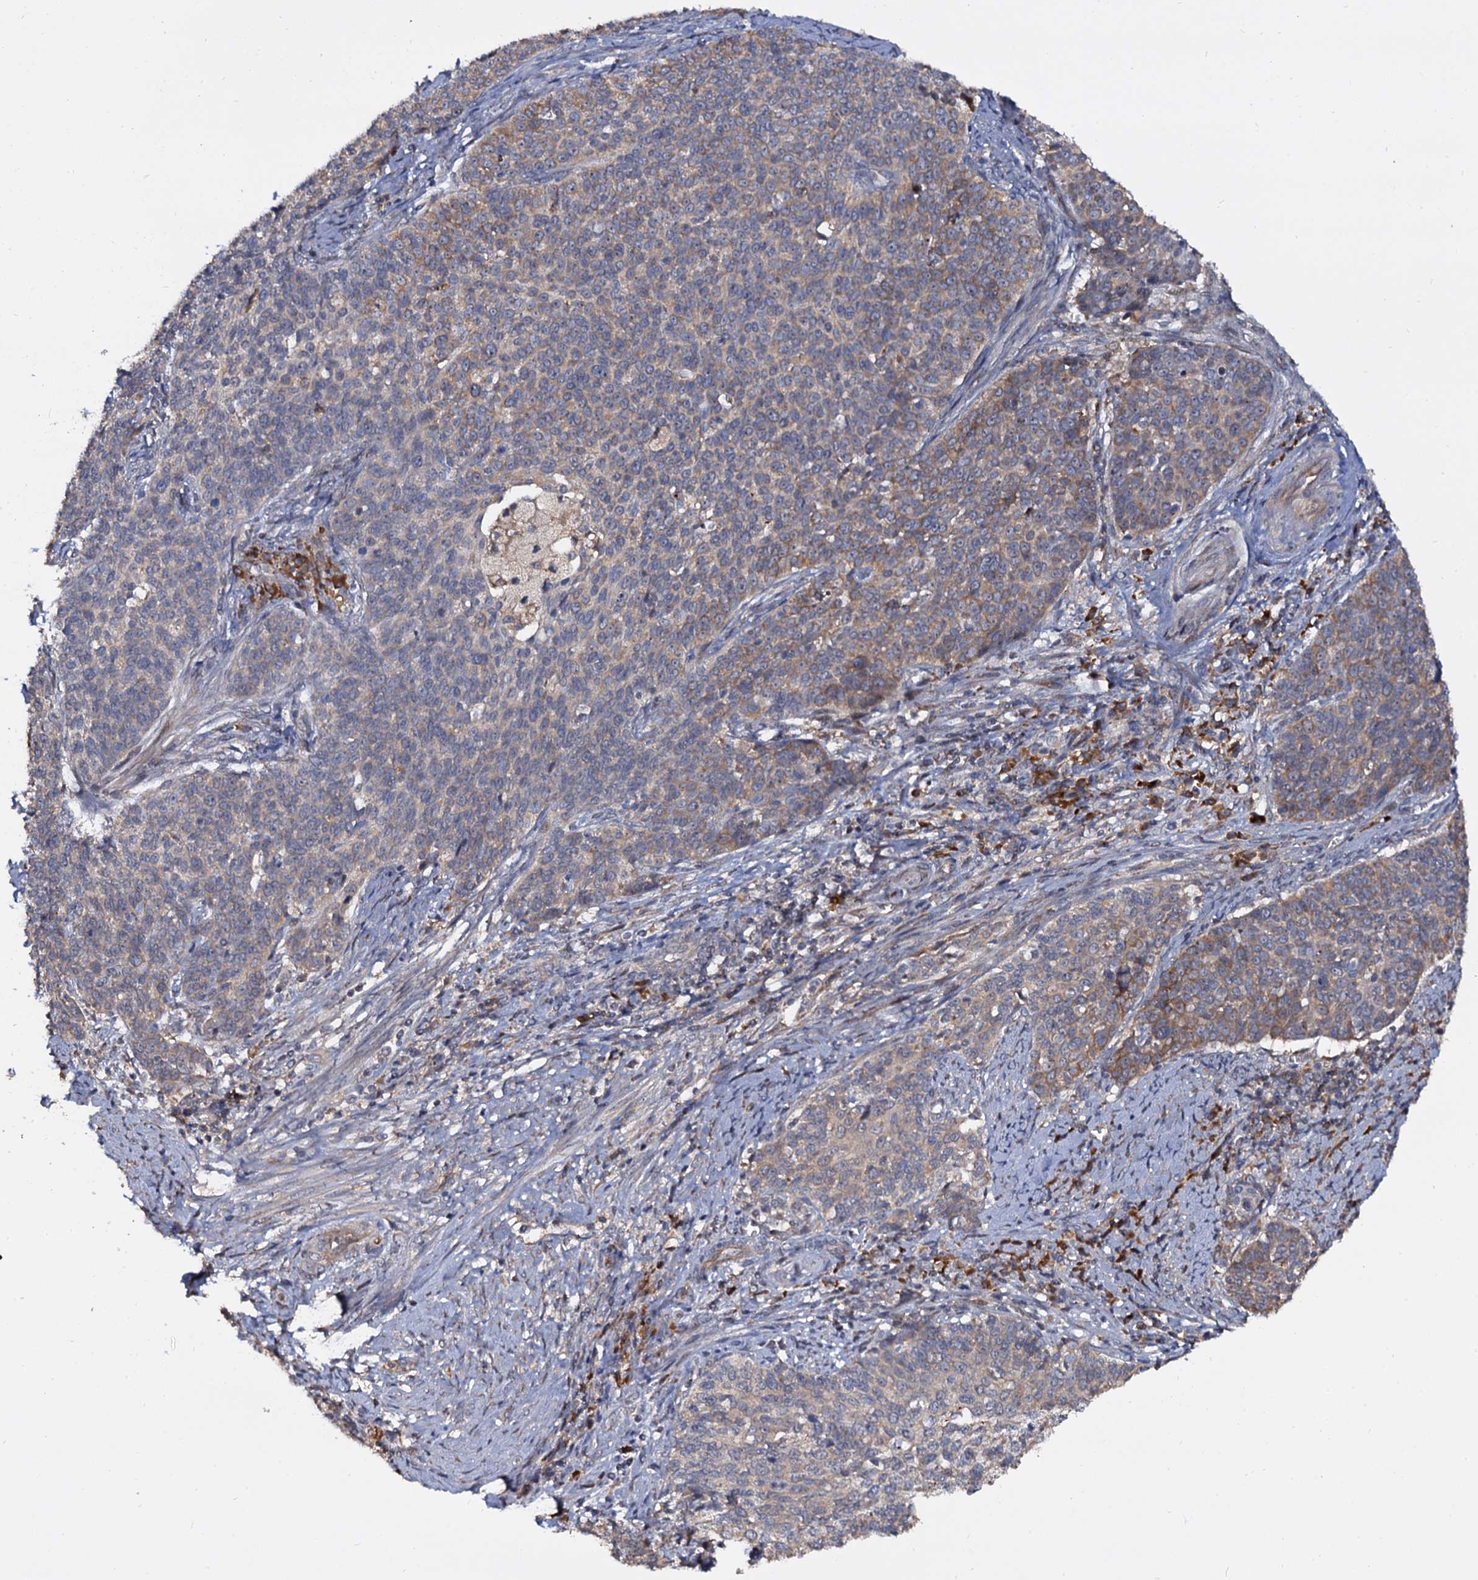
{"staining": {"intensity": "moderate", "quantity": "25%-75%", "location": "cytoplasmic/membranous"}, "tissue": "cervical cancer", "cell_type": "Tumor cells", "image_type": "cancer", "snomed": [{"axis": "morphology", "description": "Squamous cell carcinoma, NOS"}, {"axis": "topography", "description": "Cervix"}], "caption": "Moderate cytoplasmic/membranous expression is appreciated in approximately 25%-75% of tumor cells in cervical squamous cell carcinoma.", "gene": "WWC3", "patient": {"sex": "female", "age": 39}}